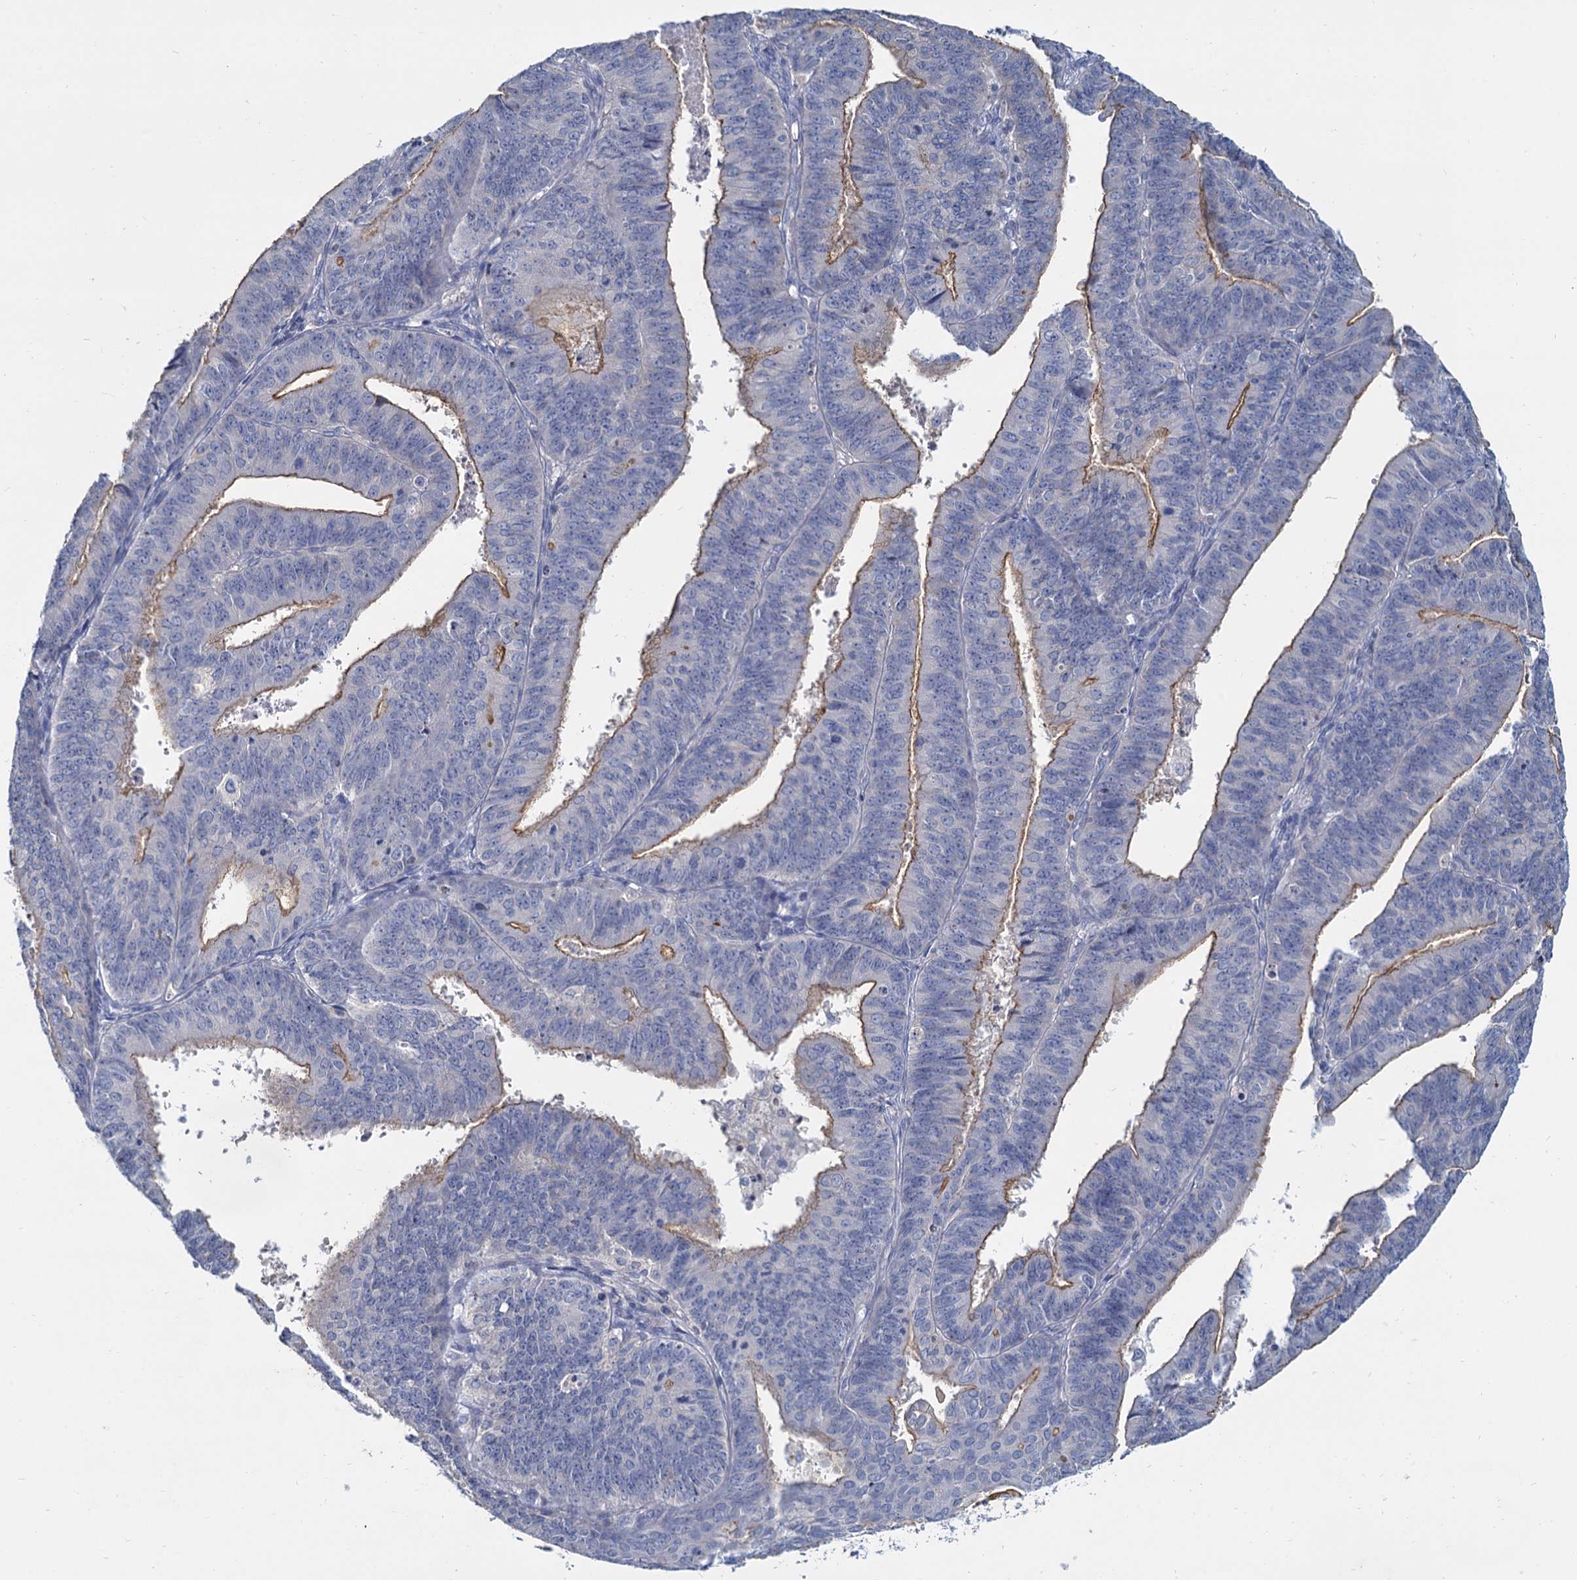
{"staining": {"intensity": "weak", "quantity": "25%-75%", "location": "cytoplasmic/membranous"}, "tissue": "endometrial cancer", "cell_type": "Tumor cells", "image_type": "cancer", "snomed": [{"axis": "morphology", "description": "Adenocarcinoma, NOS"}, {"axis": "topography", "description": "Endometrium"}], "caption": "The image shows staining of endometrial adenocarcinoma, revealing weak cytoplasmic/membranous protein expression (brown color) within tumor cells.", "gene": "ACSM3", "patient": {"sex": "female", "age": 73}}